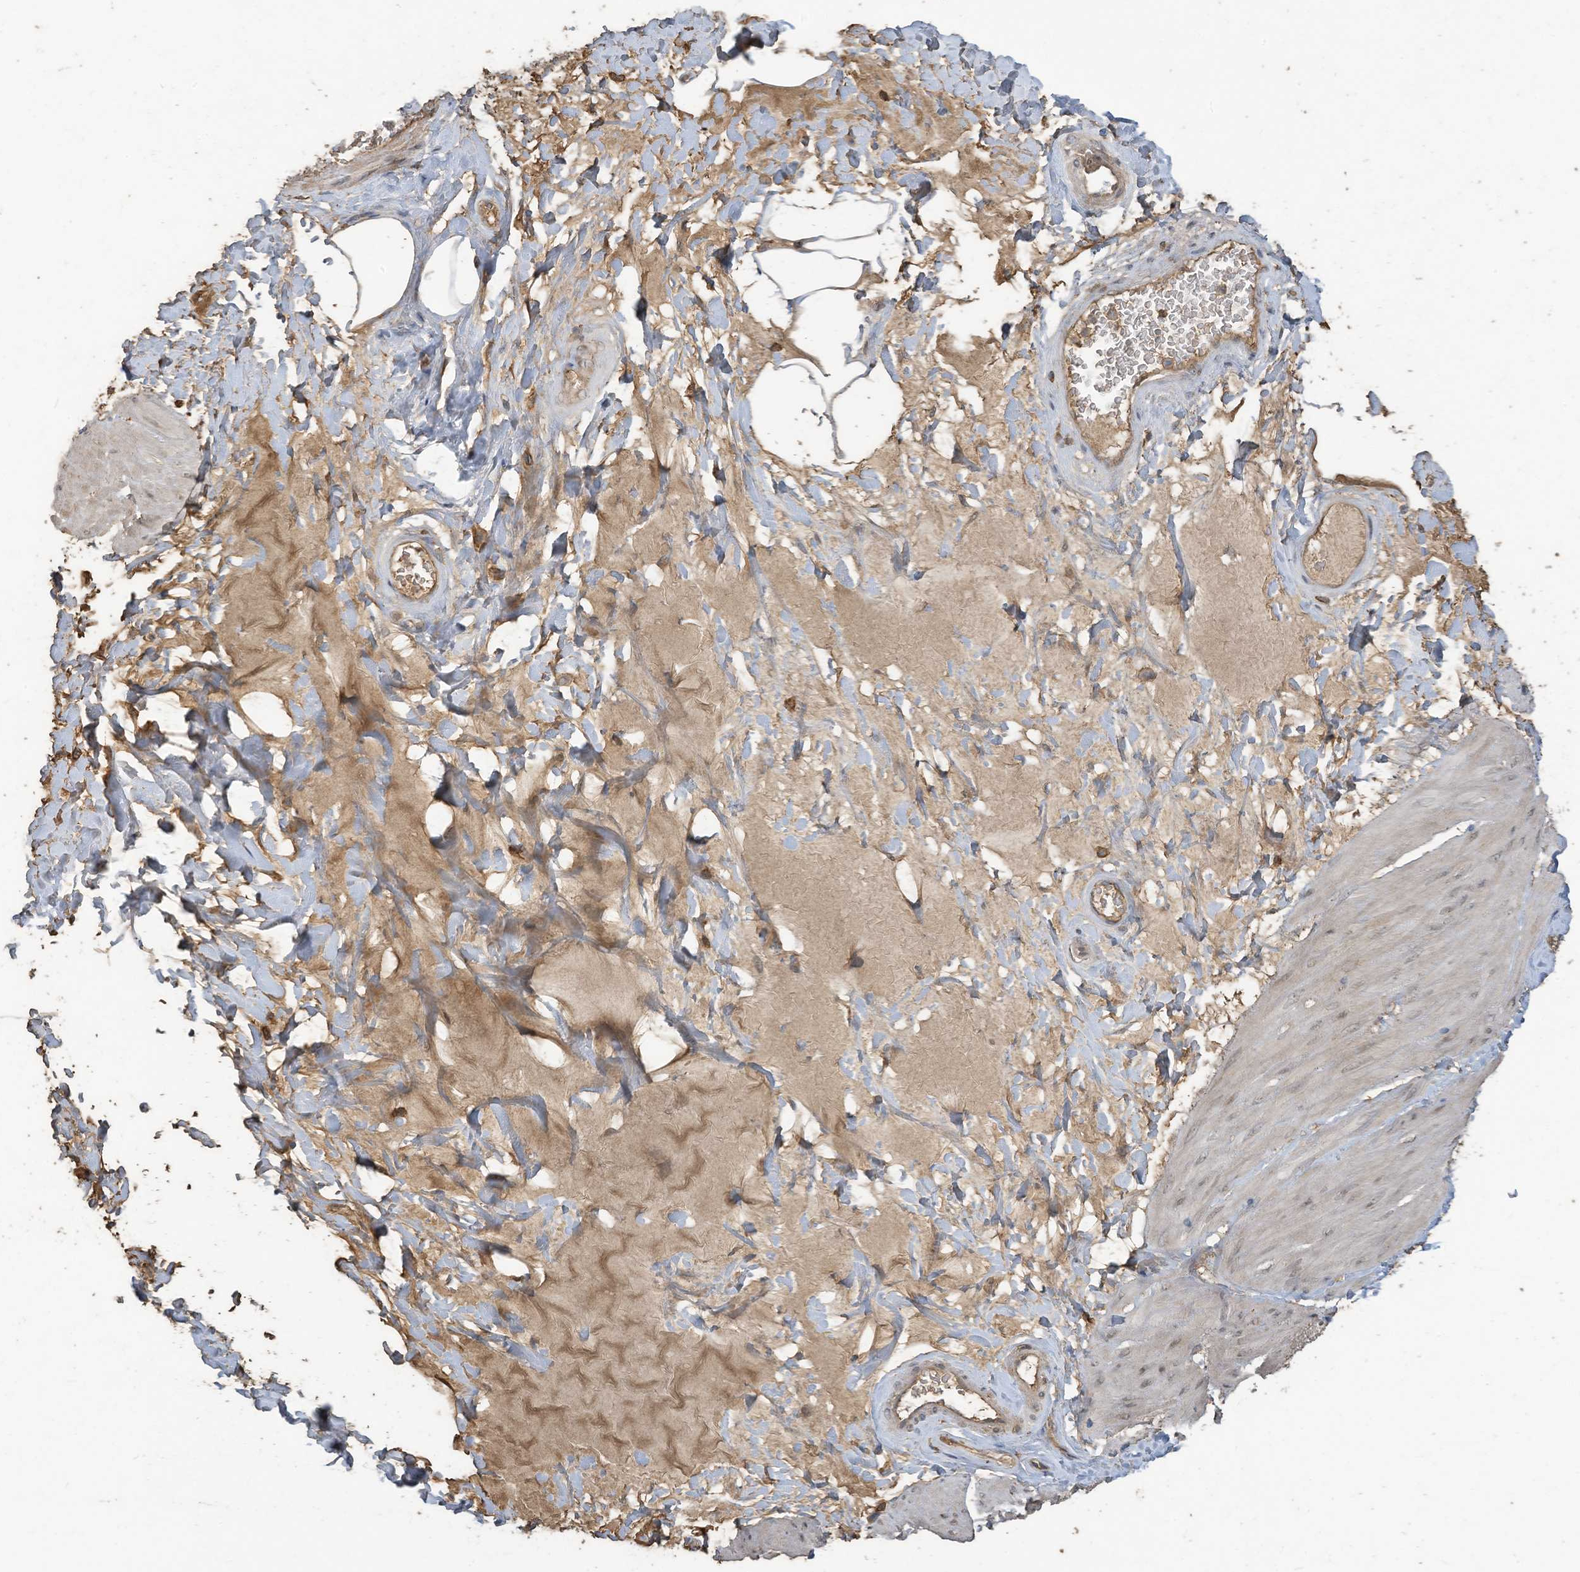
{"staining": {"intensity": "negative", "quantity": "none", "location": "none"}, "tissue": "smooth muscle", "cell_type": "Smooth muscle cells", "image_type": "normal", "snomed": [{"axis": "morphology", "description": "Urothelial carcinoma, High grade"}, {"axis": "topography", "description": "Urinary bladder"}], "caption": "Smooth muscle cells show no significant protein staining in benign smooth muscle. (Immunohistochemistry (ihc), brightfield microscopy, high magnification).", "gene": "COX10", "patient": {"sex": "male", "age": 46}}